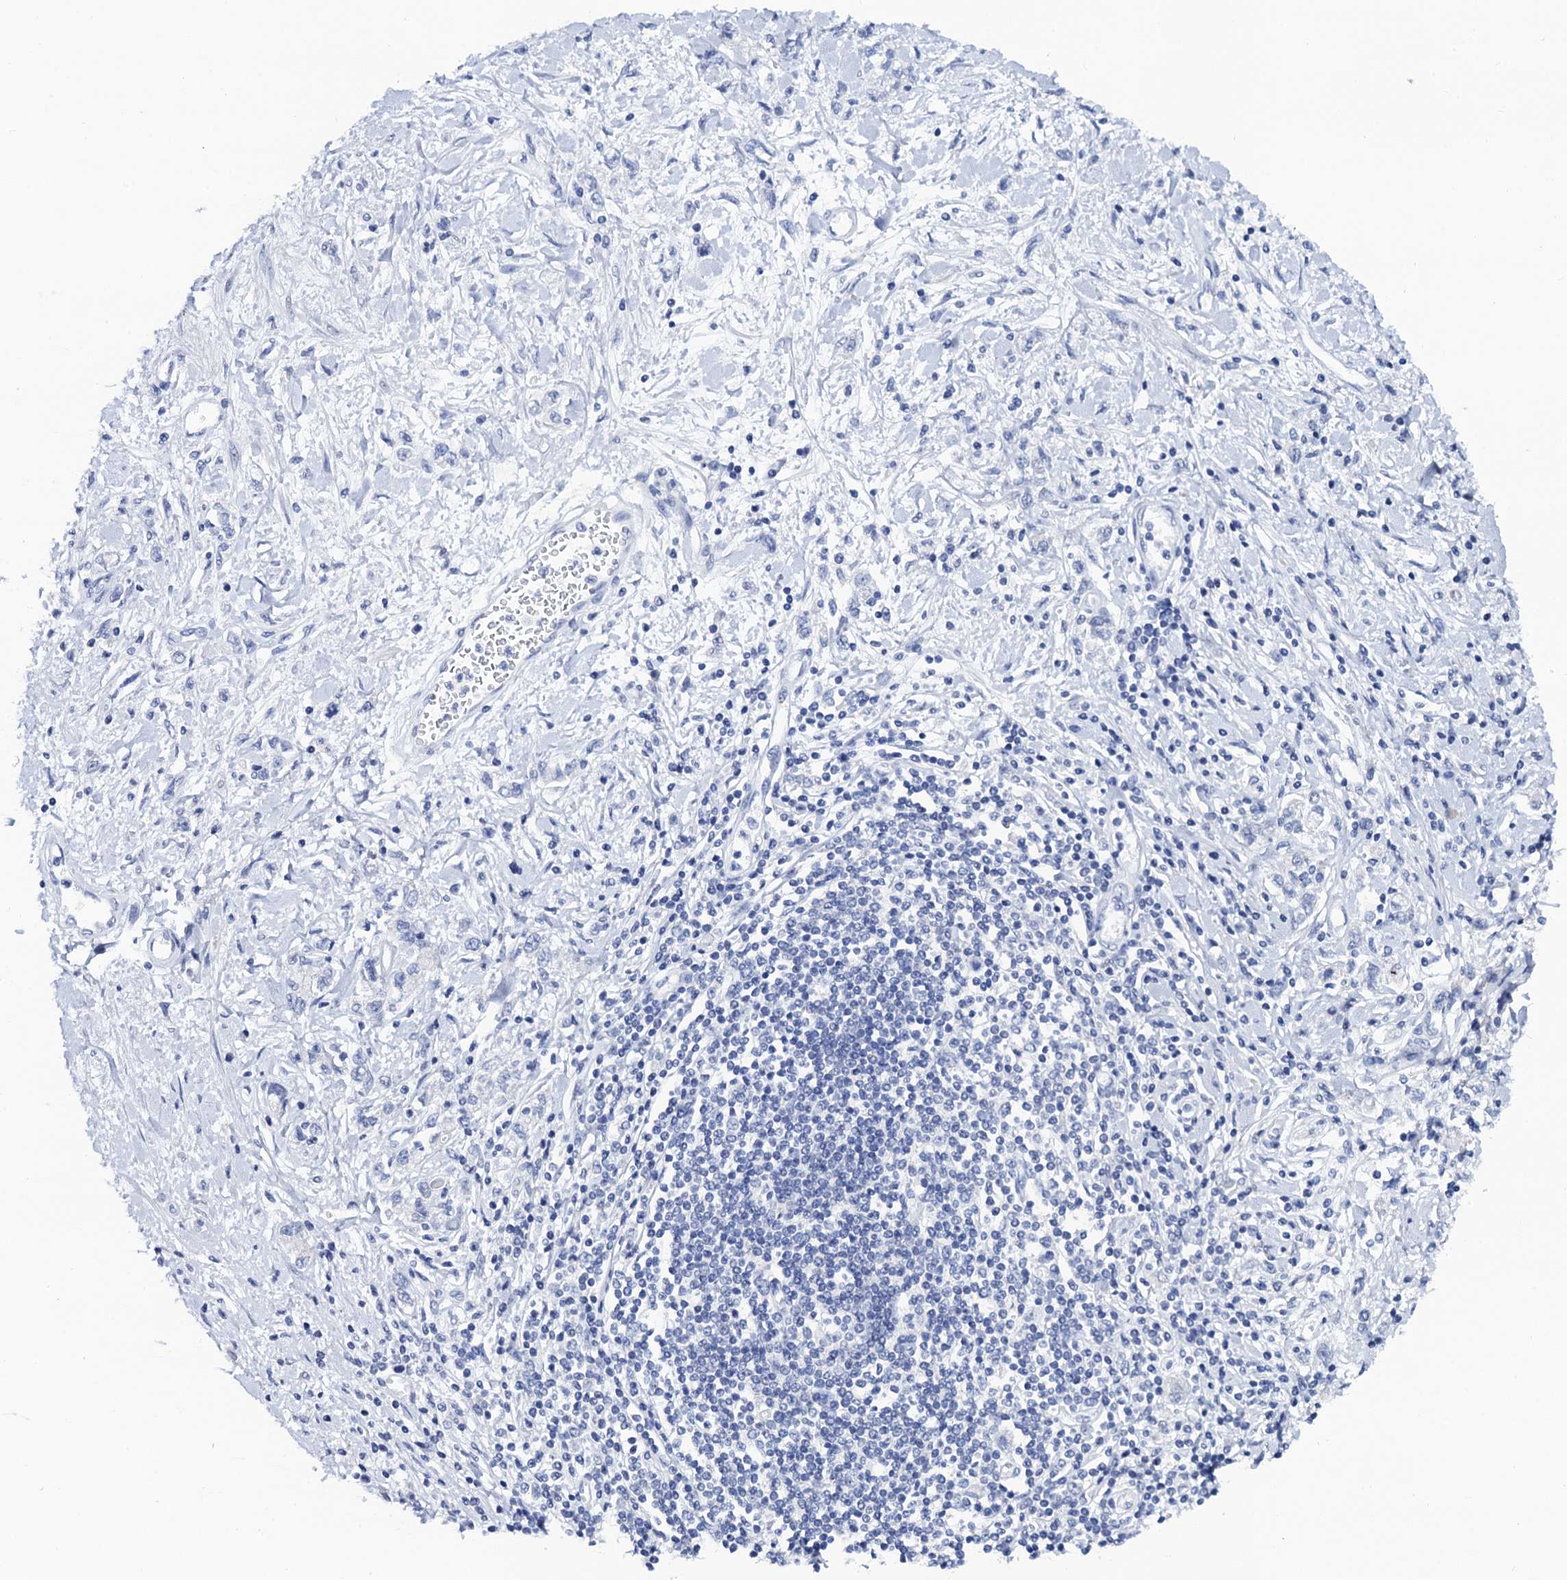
{"staining": {"intensity": "negative", "quantity": "none", "location": "none"}, "tissue": "stomach cancer", "cell_type": "Tumor cells", "image_type": "cancer", "snomed": [{"axis": "morphology", "description": "Adenocarcinoma, NOS"}, {"axis": "topography", "description": "Stomach"}], "caption": "Immunohistochemical staining of stomach adenocarcinoma exhibits no significant expression in tumor cells. (Stains: DAB IHC with hematoxylin counter stain, Microscopy: brightfield microscopy at high magnification).", "gene": "LYPD3", "patient": {"sex": "female", "age": 76}}